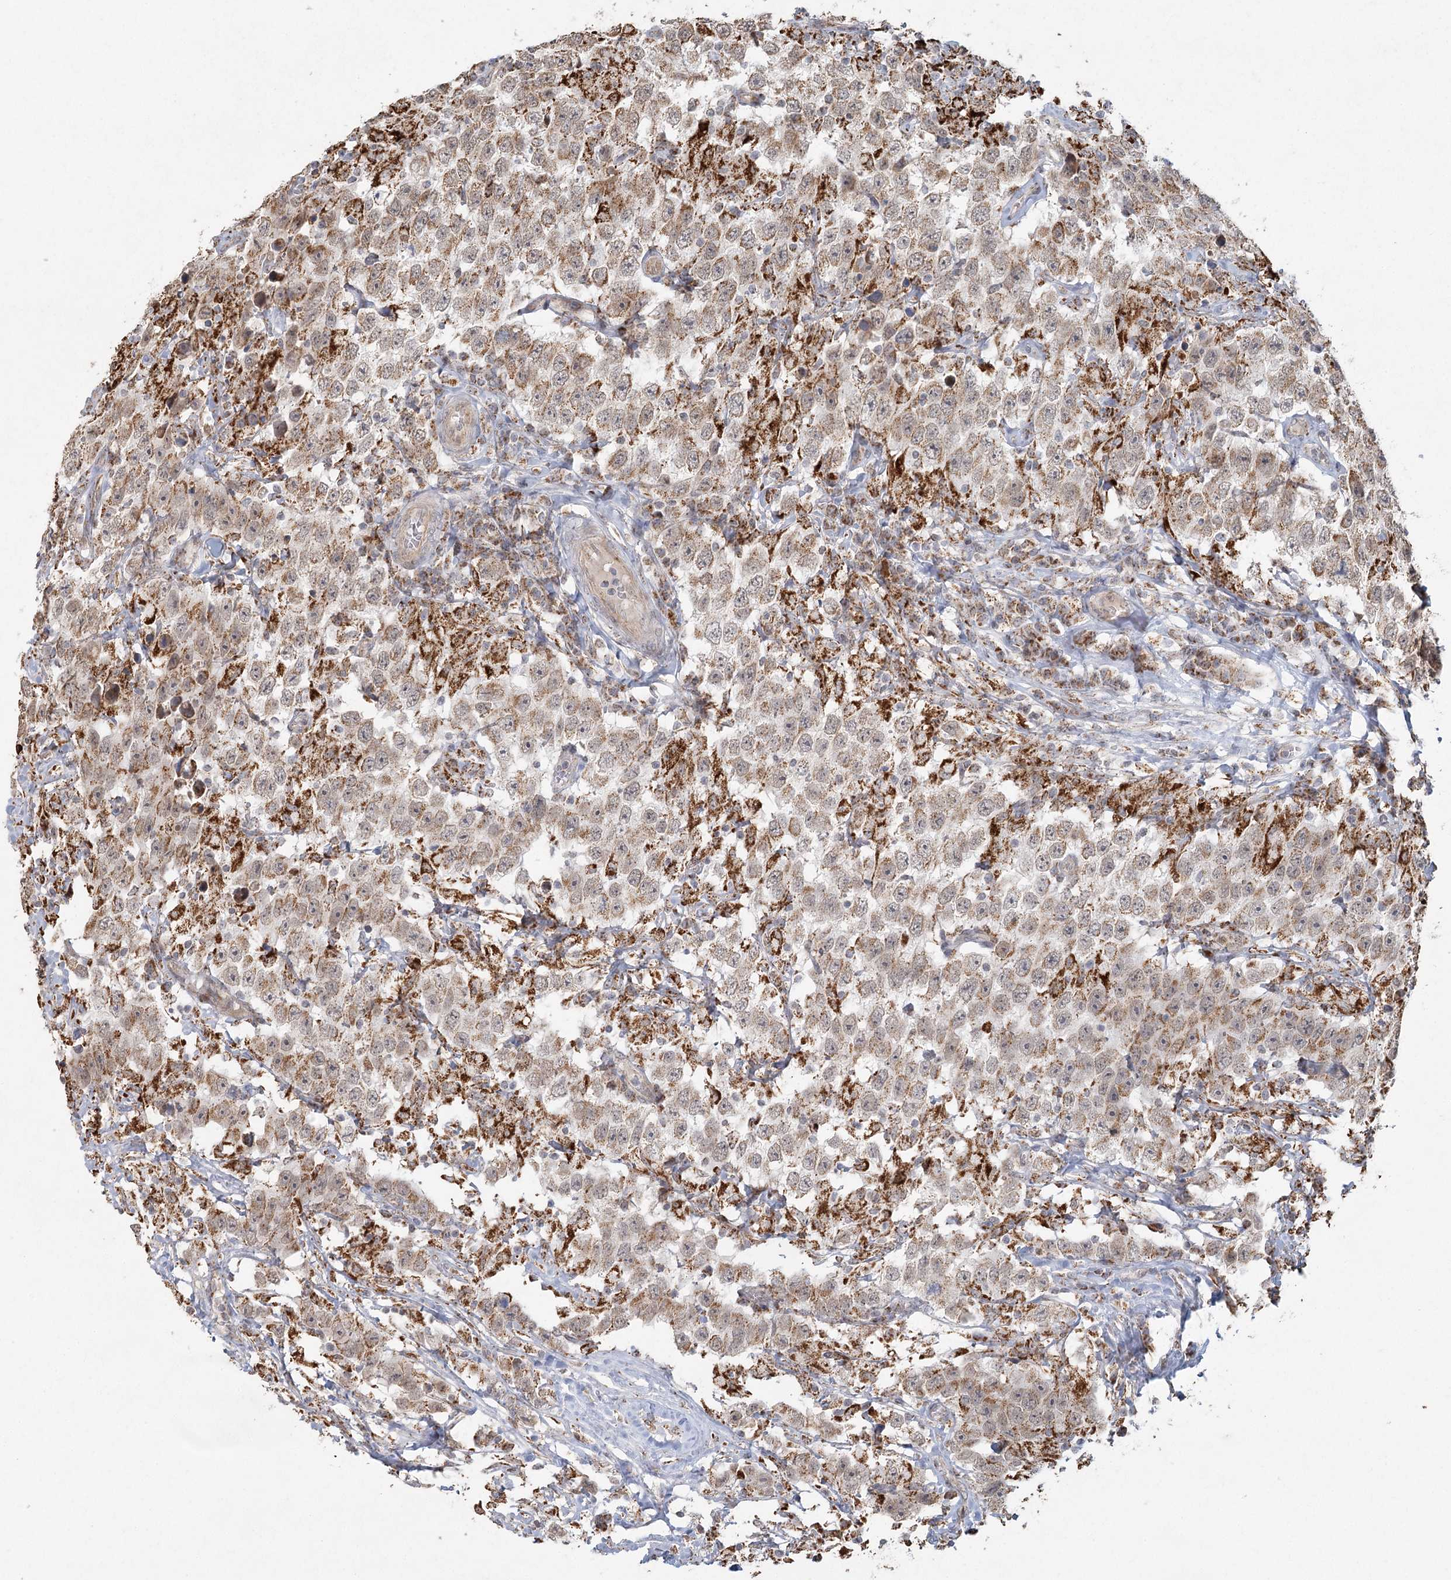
{"staining": {"intensity": "weak", "quantity": ">75%", "location": "cytoplasmic/membranous"}, "tissue": "testis cancer", "cell_type": "Tumor cells", "image_type": "cancer", "snomed": [{"axis": "morphology", "description": "Seminoma, NOS"}, {"axis": "topography", "description": "Testis"}], "caption": "Immunohistochemistry (DAB) staining of human testis cancer exhibits weak cytoplasmic/membranous protein positivity in about >75% of tumor cells.", "gene": "LACTB", "patient": {"sex": "male", "age": 41}}